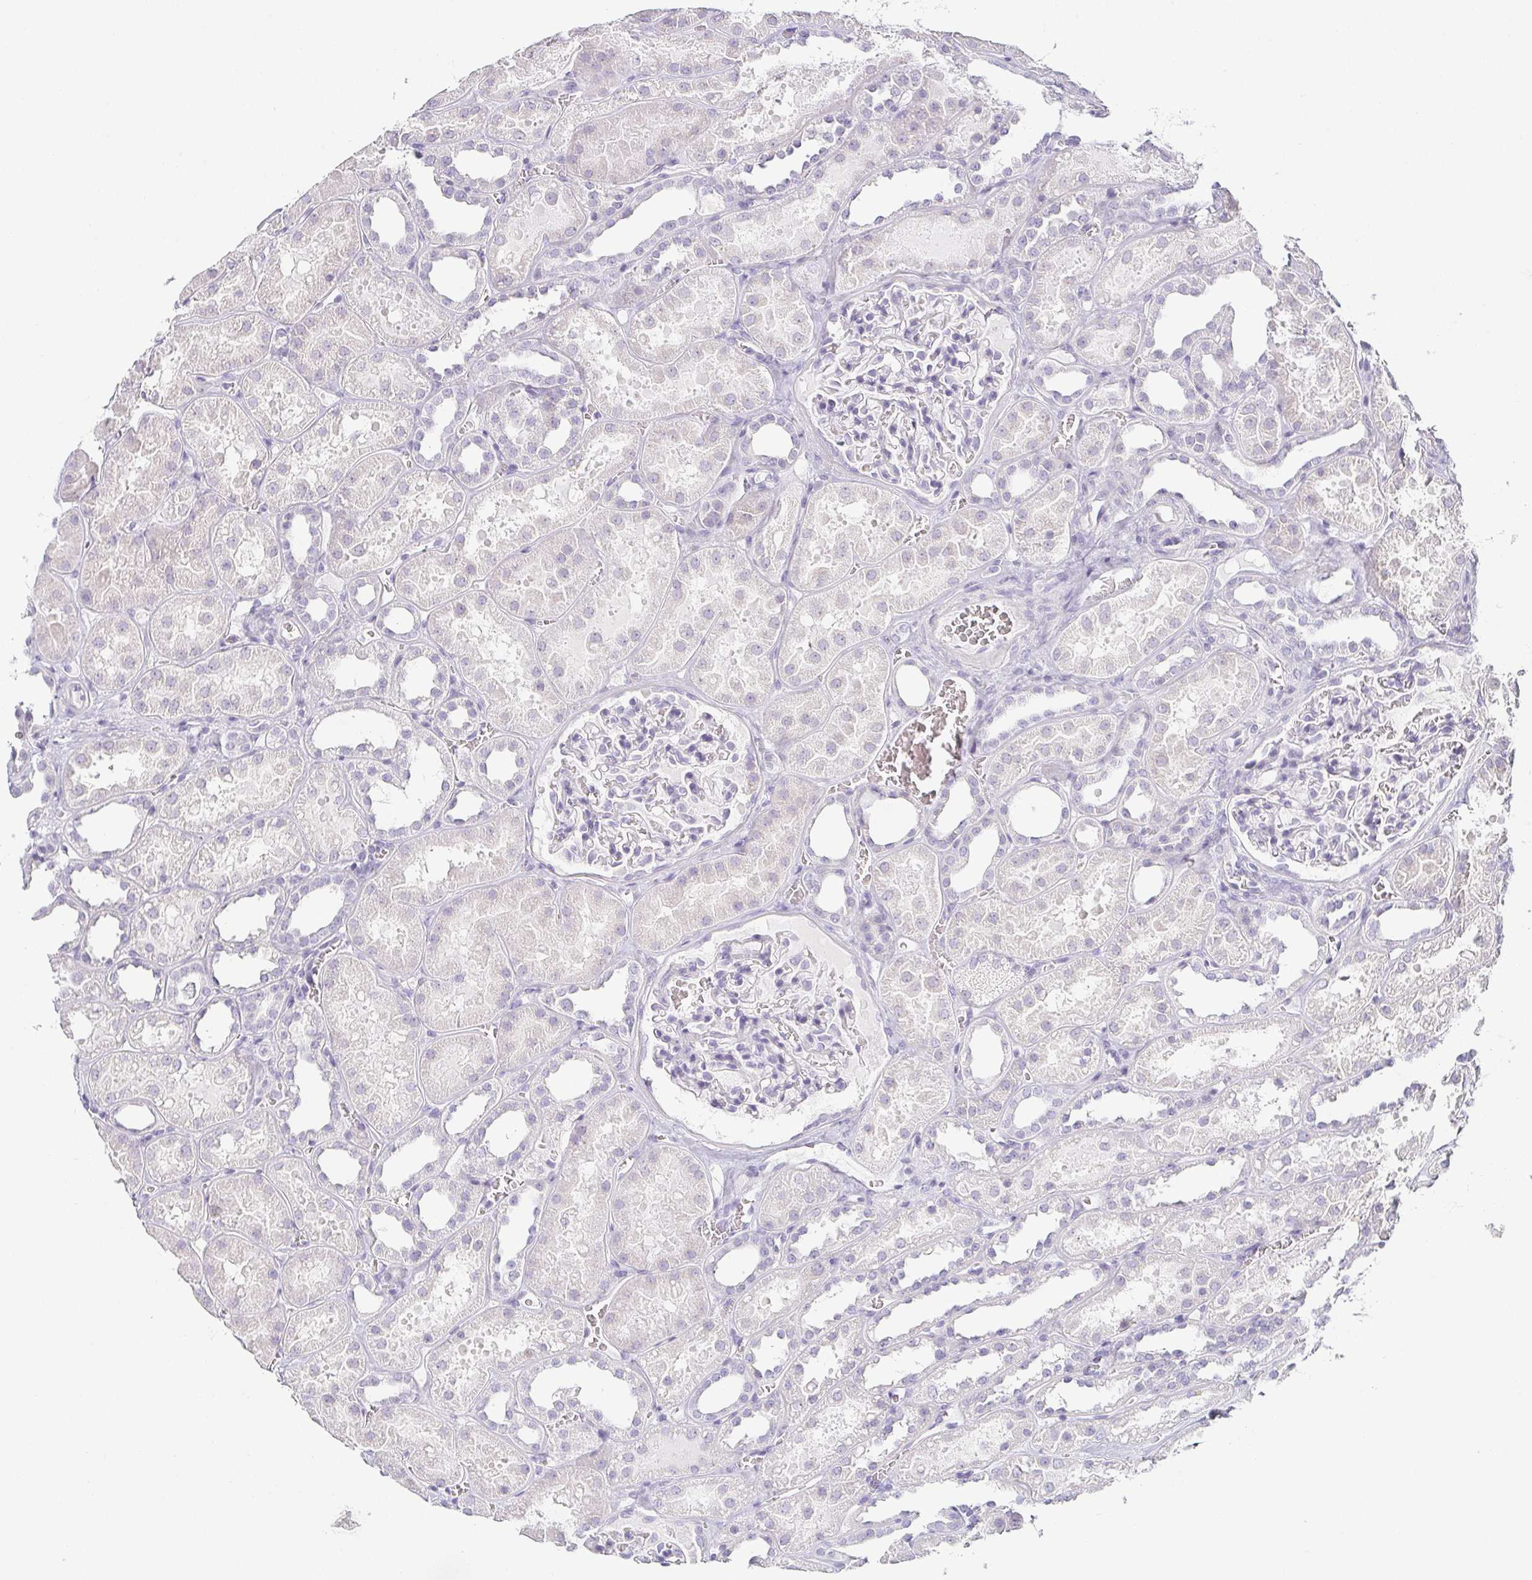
{"staining": {"intensity": "negative", "quantity": "none", "location": "none"}, "tissue": "kidney", "cell_type": "Cells in glomeruli", "image_type": "normal", "snomed": [{"axis": "morphology", "description": "Normal tissue, NOS"}, {"axis": "topography", "description": "Kidney"}], "caption": "This histopathology image is of benign kidney stained with immunohistochemistry to label a protein in brown with the nuclei are counter-stained blue. There is no positivity in cells in glomeruli. Nuclei are stained in blue.", "gene": "PRR27", "patient": {"sex": "female", "age": 41}}